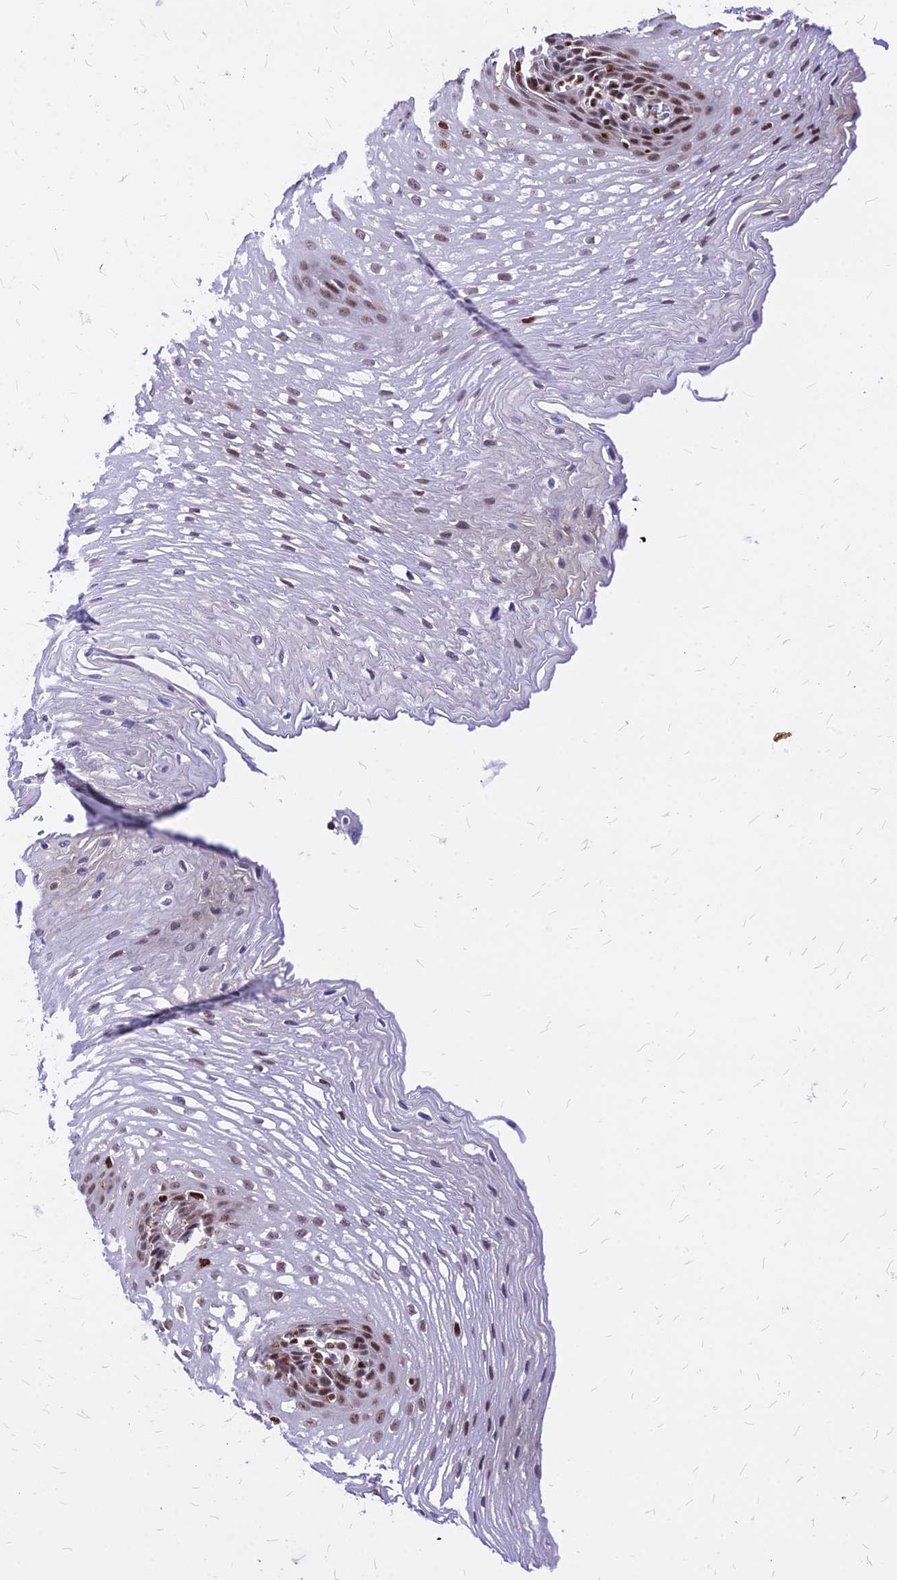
{"staining": {"intensity": "moderate", "quantity": "25%-75%", "location": "nuclear"}, "tissue": "esophagus", "cell_type": "Squamous epithelial cells", "image_type": "normal", "snomed": [{"axis": "morphology", "description": "Normal tissue, NOS"}, {"axis": "topography", "description": "Esophagus"}], "caption": "Protein expression analysis of normal human esophagus reveals moderate nuclear positivity in about 25%-75% of squamous epithelial cells.", "gene": "PAXX", "patient": {"sex": "male", "age": 48}}